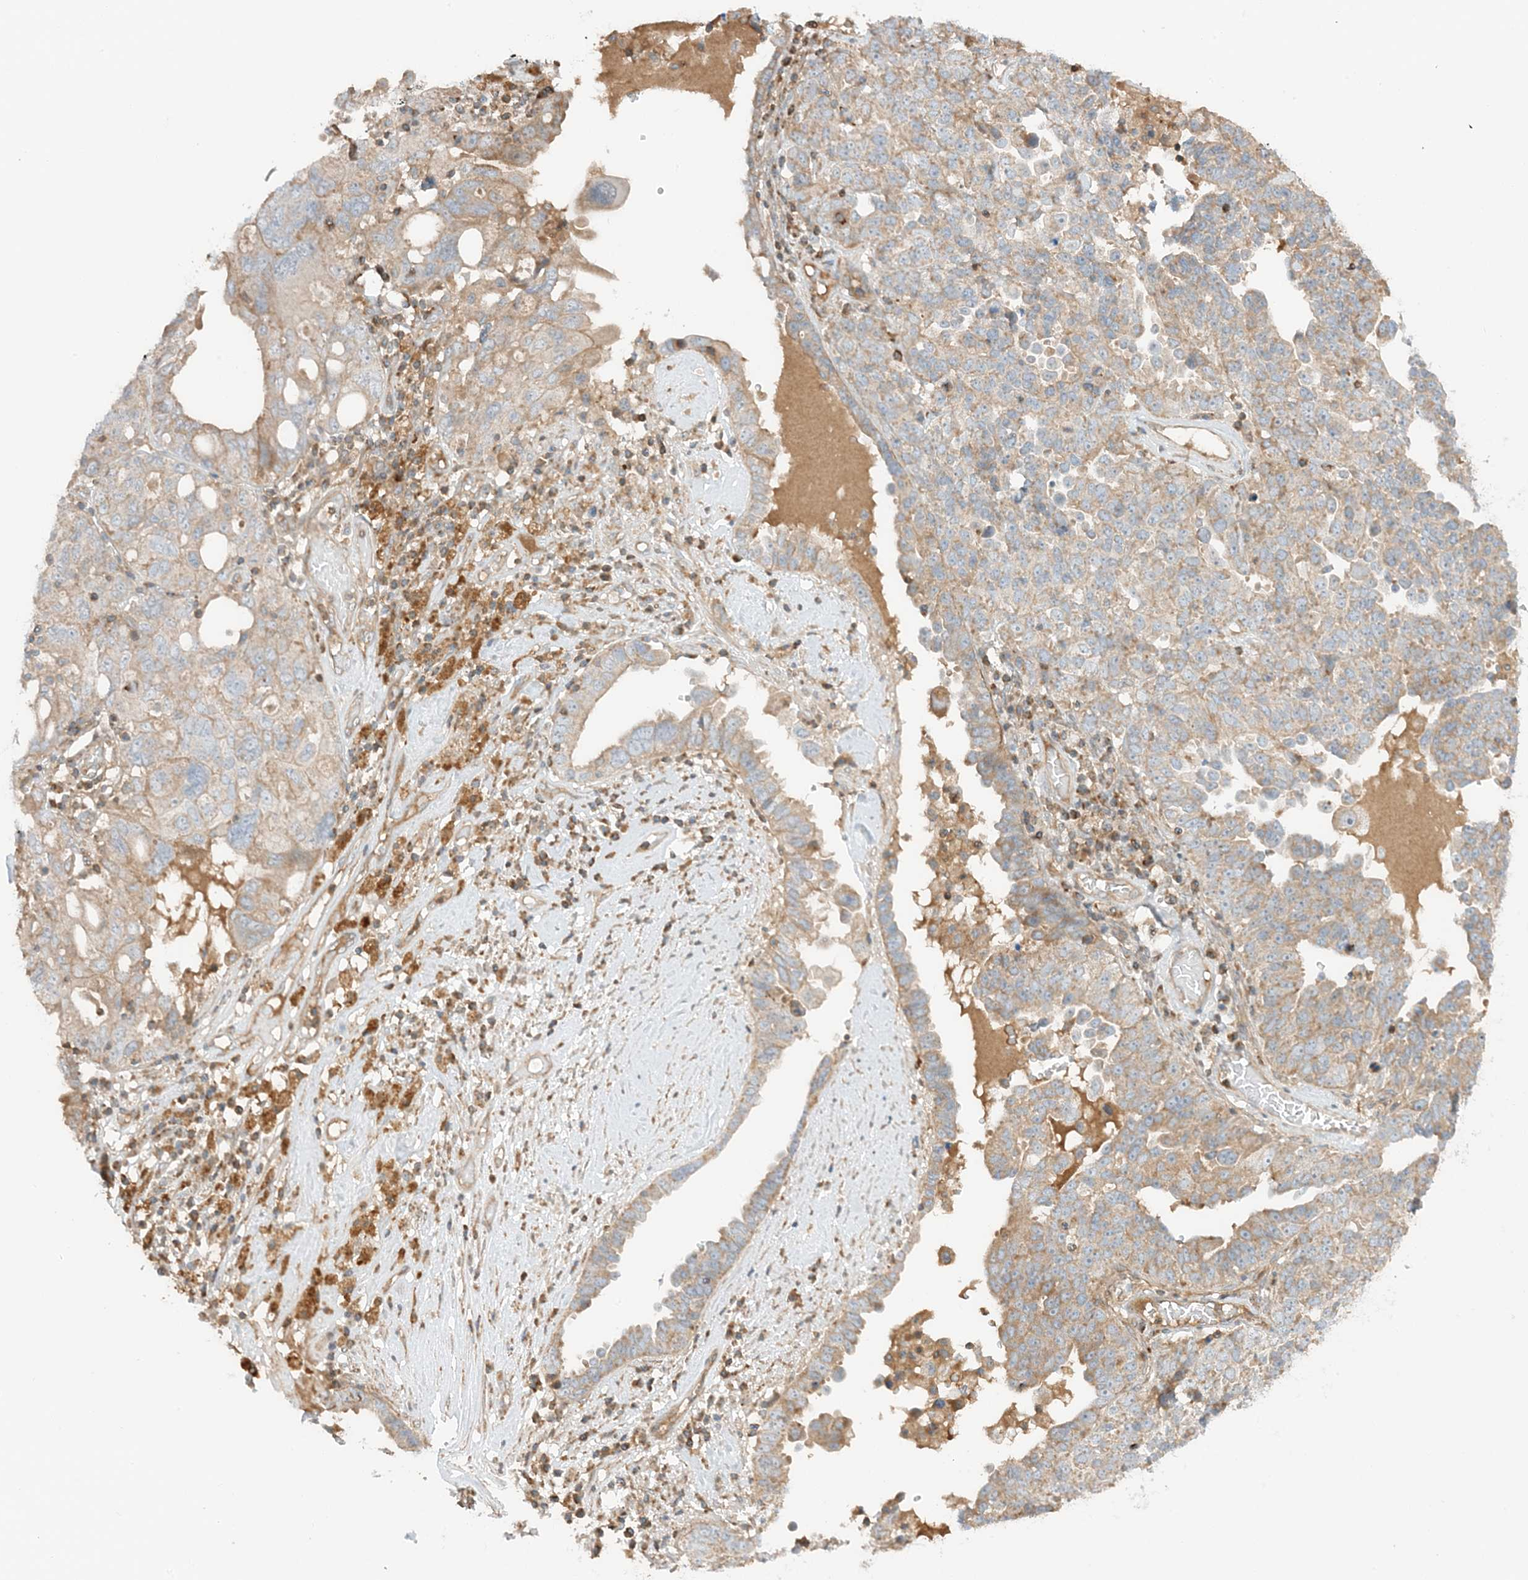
{"staining": {"intensity": "weak", "quantity": "25%-75%", "location": "cytoplasmic/membranous"}, "tissue": "ovarian cancer", "cell_type": "Tumor cells", "image_type": "cancer", "snomed": [{"axis": "morphology", "description": "Carcinoma, endometroid"}, {"axis": "topography", "description": "Ovary"}], "caption": "The immunohistochemical stain labels weak cytoplasmic/membranous staining in tumor cells of ovarian endometroid carcinoma tissue.", "gene": "SLC25A12", "patient": {"sex": "female", "age": 62}}